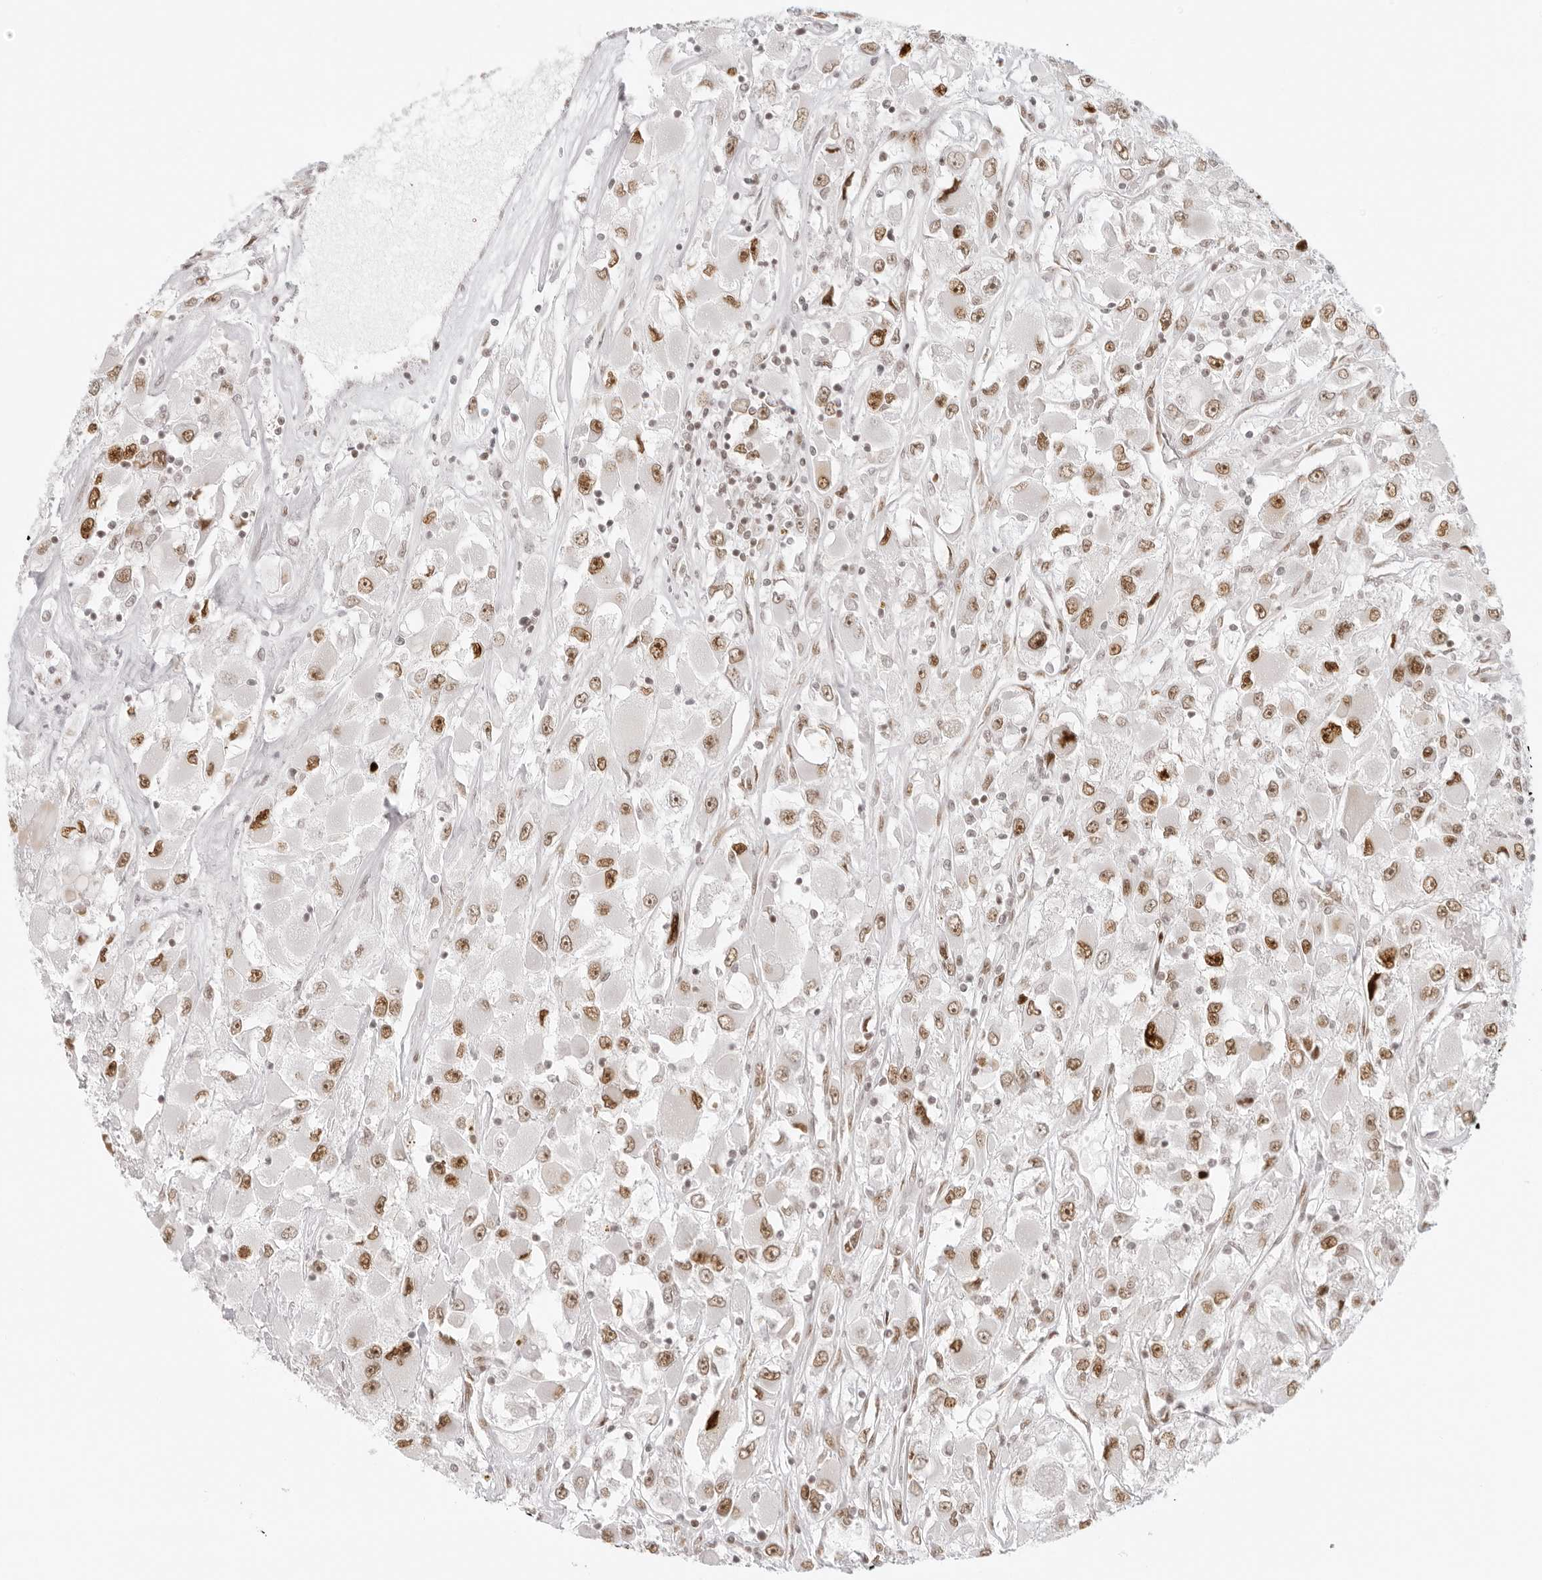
{"staining": {"intensity": "moderate", "quantity": ">75%", "location": "nuclear"}, "tissue": "renal cancer", "cell_type": "Tumor cells", "image_type": "cancer", "snomed": [{"axis": "morphology", "description": "Adenocarcinoma, NOS"}, {"axis": "topography", "description": "Kidney"}], "caption": "Renal cancer stained with DAB immunohistochemistry (IHC) displays medium levels of moderate nuclear positivity in approximately >75% of tumor cells.", "gene": "RCC1", "patient": {"sex": "female", "age": 52}}